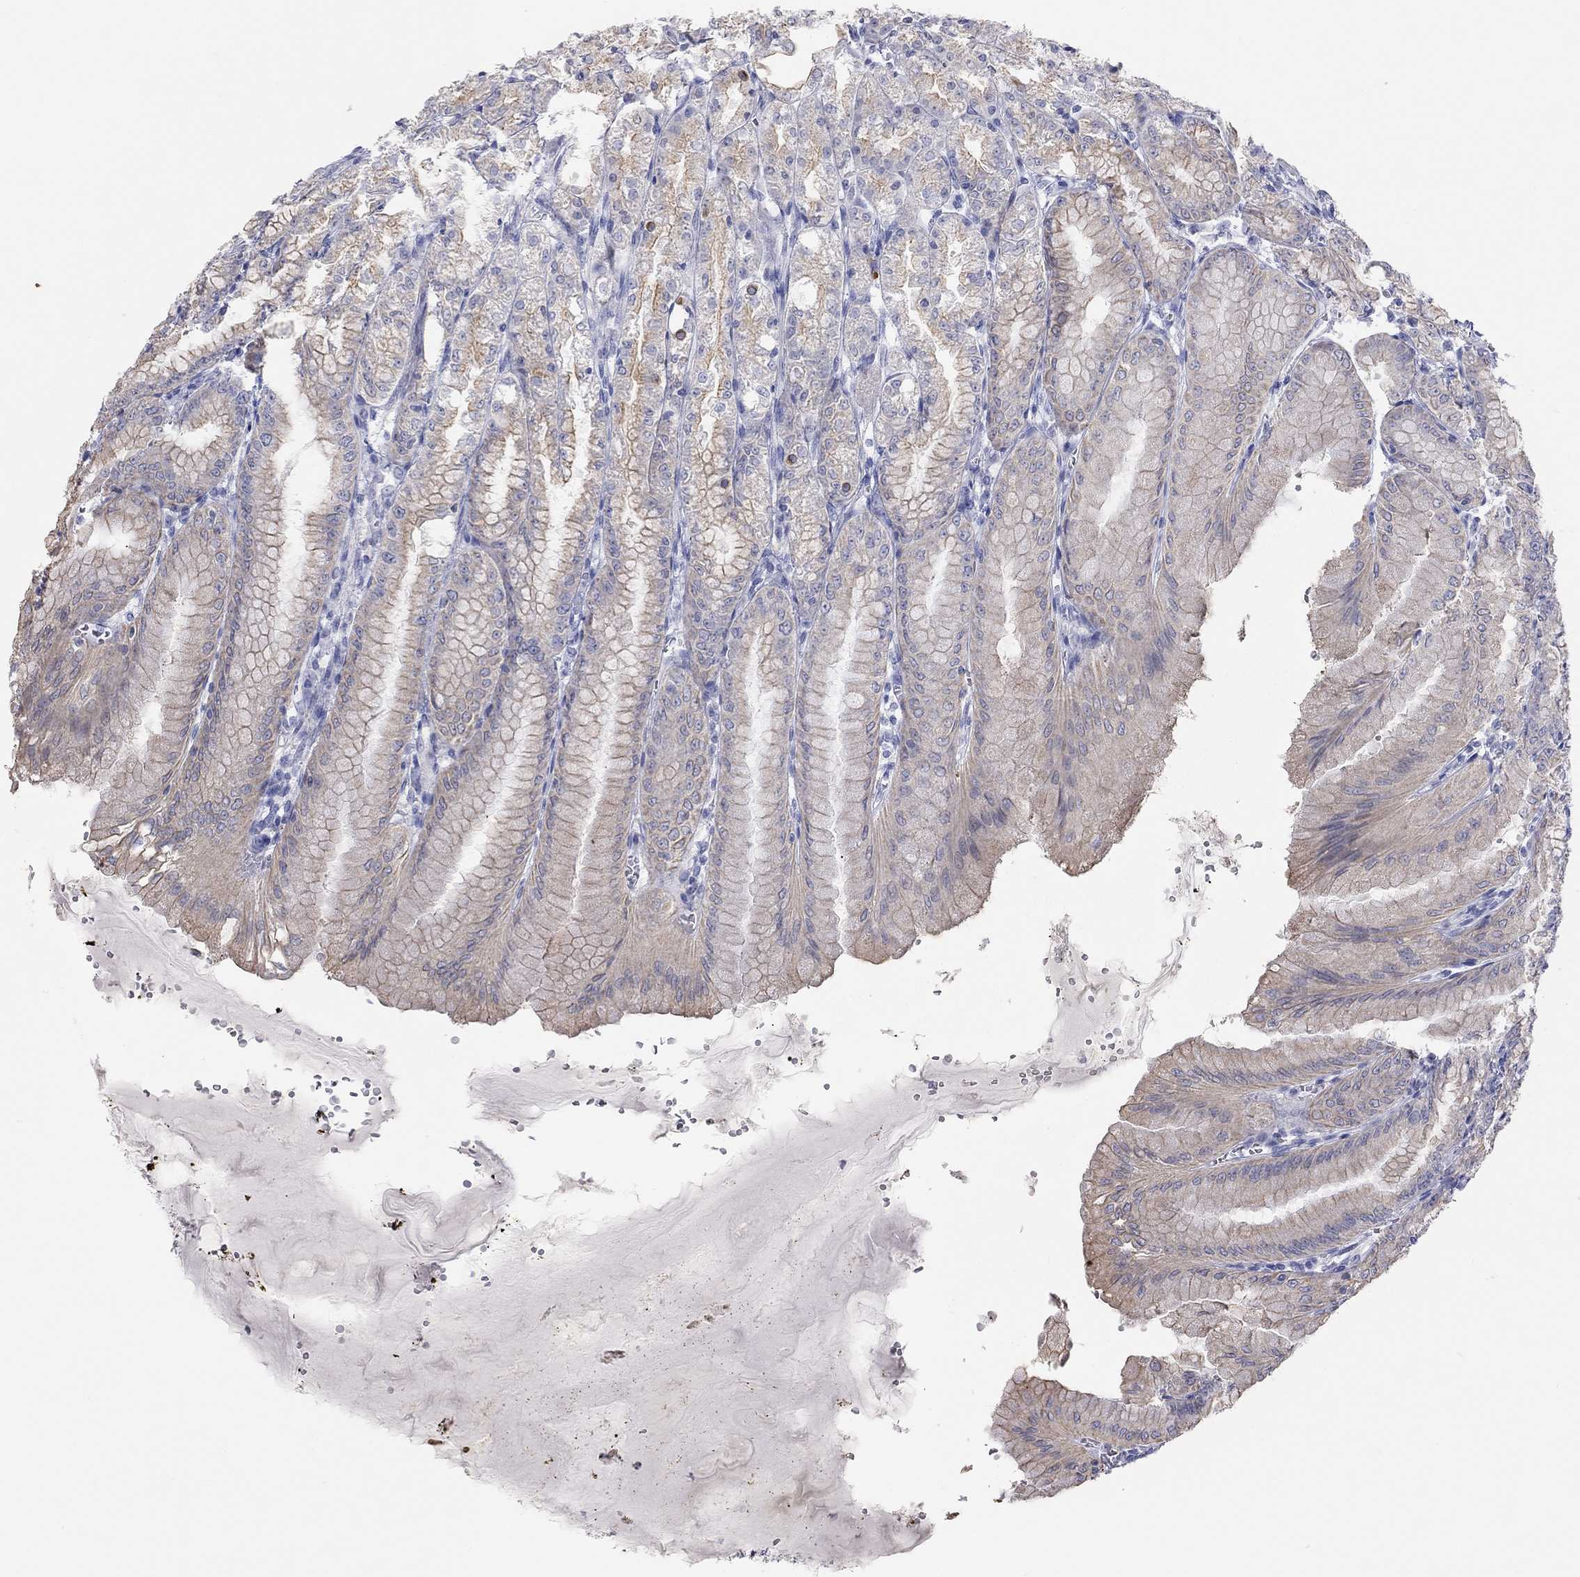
{"staining": {"intensity": "moderate", "quantity": "<25%", "location": "cytoplasmic/membranous"}, "tissue": "stomach", "cell_type": "Glandular cells", "image_type": "normal", "snomed": [{"axis": "morphology", "description": "Normal tissue, NOS"}, {"axis": "topography", "description": "Stomach, lower"}], "caption": "This photomicrograph exhibits immunohistochemistry (IHC) staining of unremarkable stomach, with low moderate cytoplasmic/membranous expression in about <25% of glandular cells.", "gene": "AK8", "patient": {"sex": "male", "age": 71}}